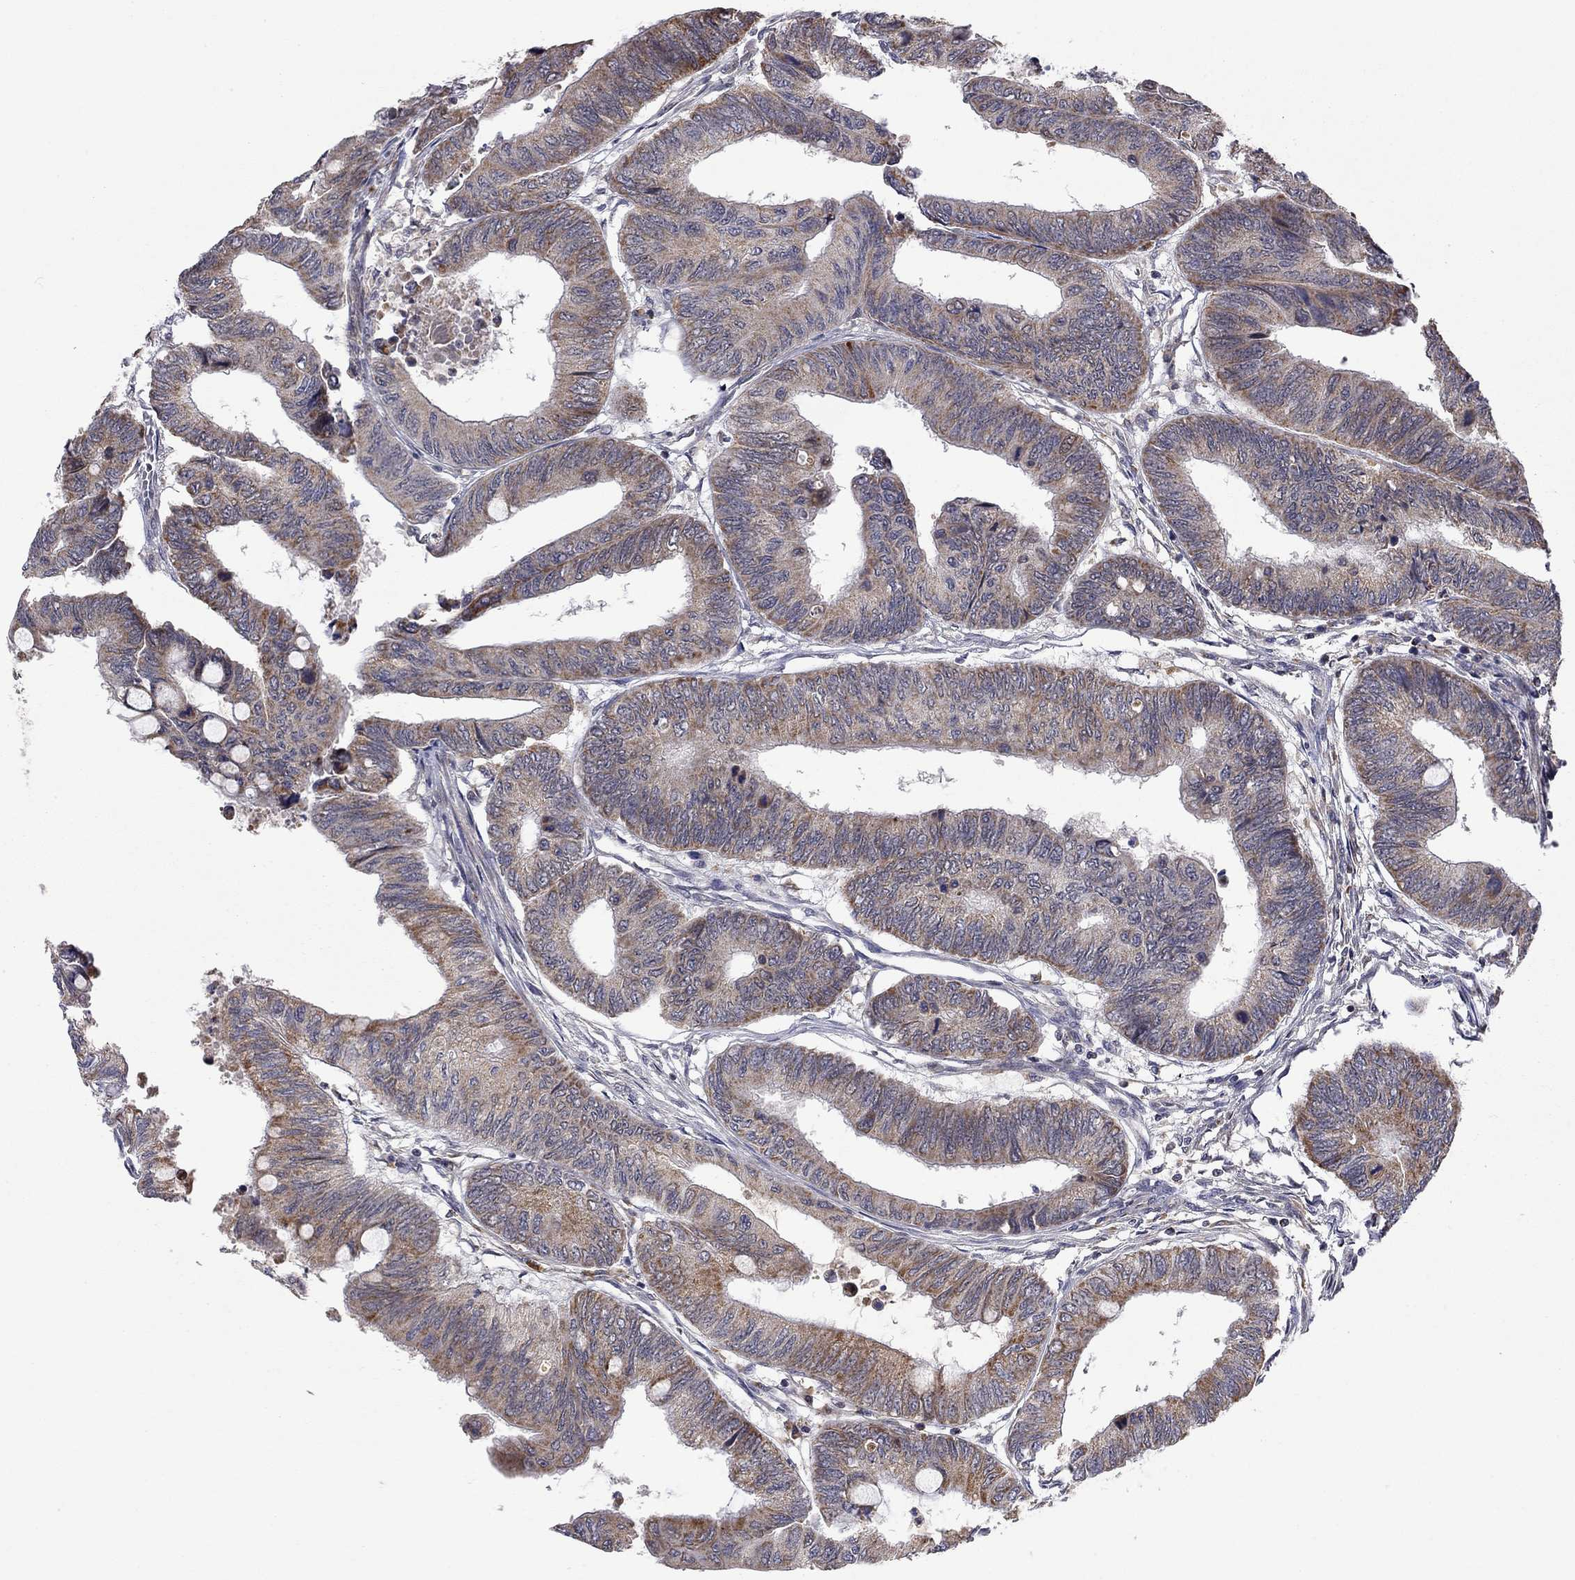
{"staining": {"intensity": "moderate", "quantity": "<25%", "location": "cytoplasmic/membranous"}, "tissue": "colorectal cancer", "cell_type": "Tumor cells", "image_type": "cancer", "snomed": [{"axis": "morphology", "description": "Normal tissue, NOS"}, {"axis": "morphology", "description": "Adenocarcinoma, NOS"}, {"axis": "topography", "description": "Rectum"}, {"axis": "topography", "description": "Peripheral nerve tissue"}], "caption": "Immunohistochemistry (IHC) histopathology image of neoplastic tissue: human adenocarcinoma (colorectal) stained using immunohistochemistry (IHC) displays low levels of moderate protein expression localized specifically in the cytoplasmic/membranous of tumor cells, appearing as a cytoplasmic/membranous brown color.", "gene": "IDS", "patient": {"sex": "male", "age": 92}}